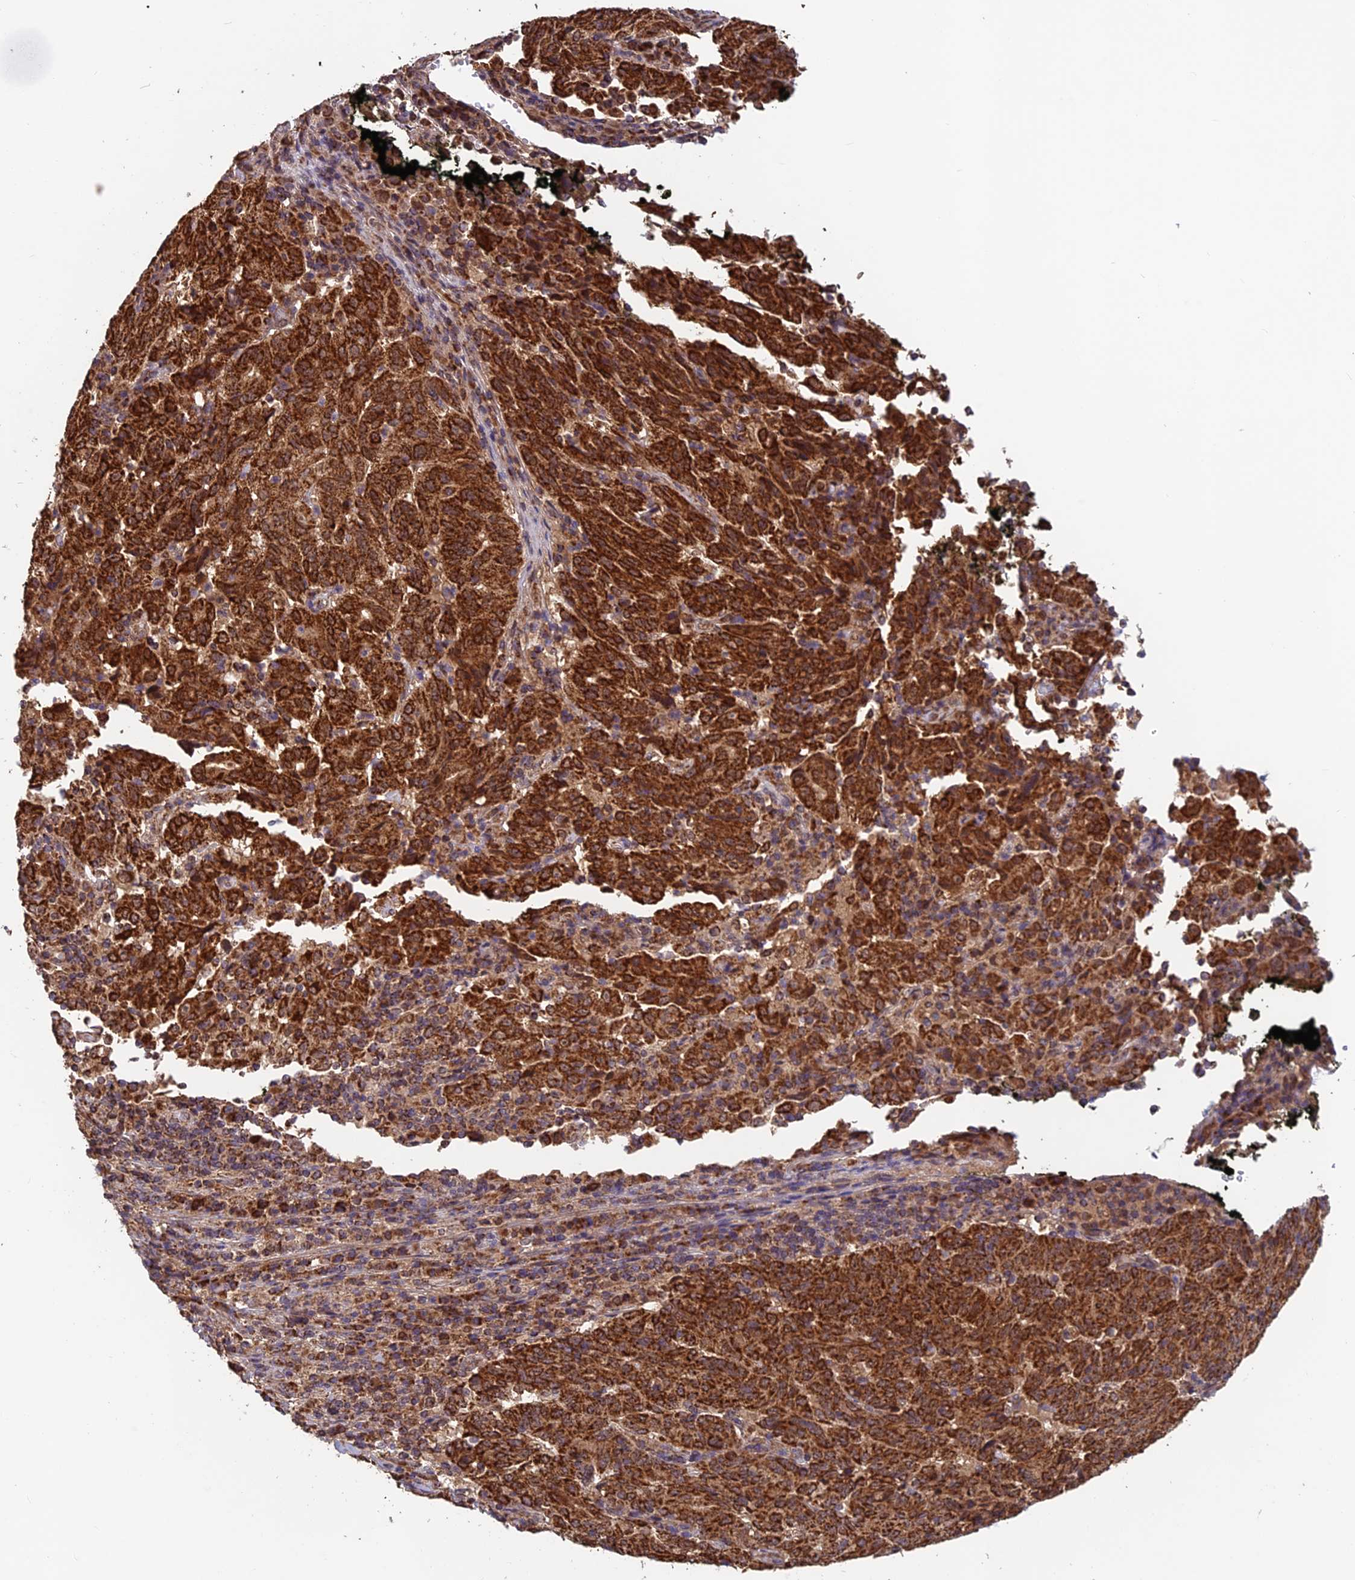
{"staining": {"intensity": "strong", "quantity": ">75%", "location": "cytoplasmic/membranous"}, "tissue": "pancreatic cancer", "cell_type": "Tumor cells", "image_type": "cancer", "snomed": [{"axis": "morphology", "description": "Adenocarcinoma, NOS"}, {"axis": "topography", "description": "Pancreas"}], "caption": "An IHC image of tumor tissue is shown. Protein staining in brown shows strong cytoplasmic/membranous positivity in pancreatic cancer within tumor cells.", "gene": "CCDC15", "patient": {"sex": "male", "age": 63}}